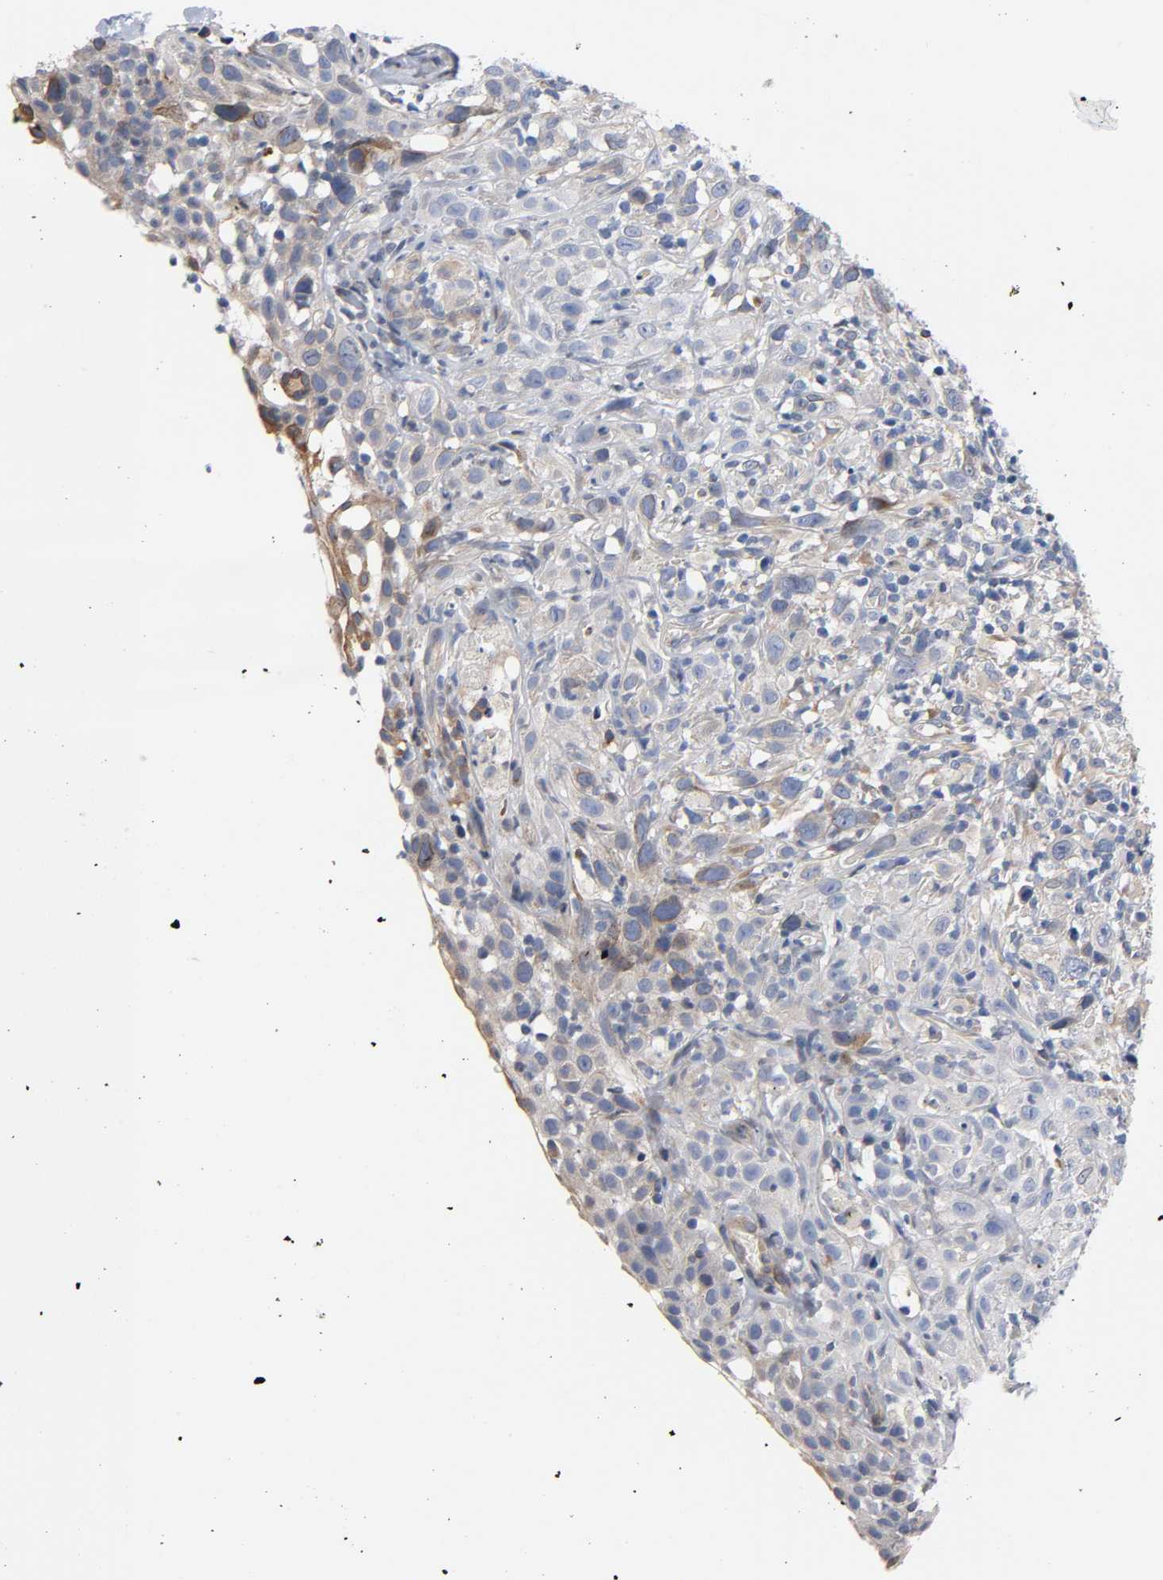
{"staining": {"intensity": "weak", "quantity": "<25%", "location": "cytoplasmic/membranous"}, "tissue": "thyroid cancer", "cell_type": "Tumor cells", "image_type": "cancer", "snomed": [{"axis": "morphology", "description": "Carcinoma, NOS"}, {"axis": "topography", "description": "Thyroid gland"}], "caption": "The IHC photomicrograph has no significant staining in tumor cells of thyroid carcinoma tissue. Nuclei are stained in blue.", "gene": "ASB6", "patient": {"sex": "female", "age": 77}}